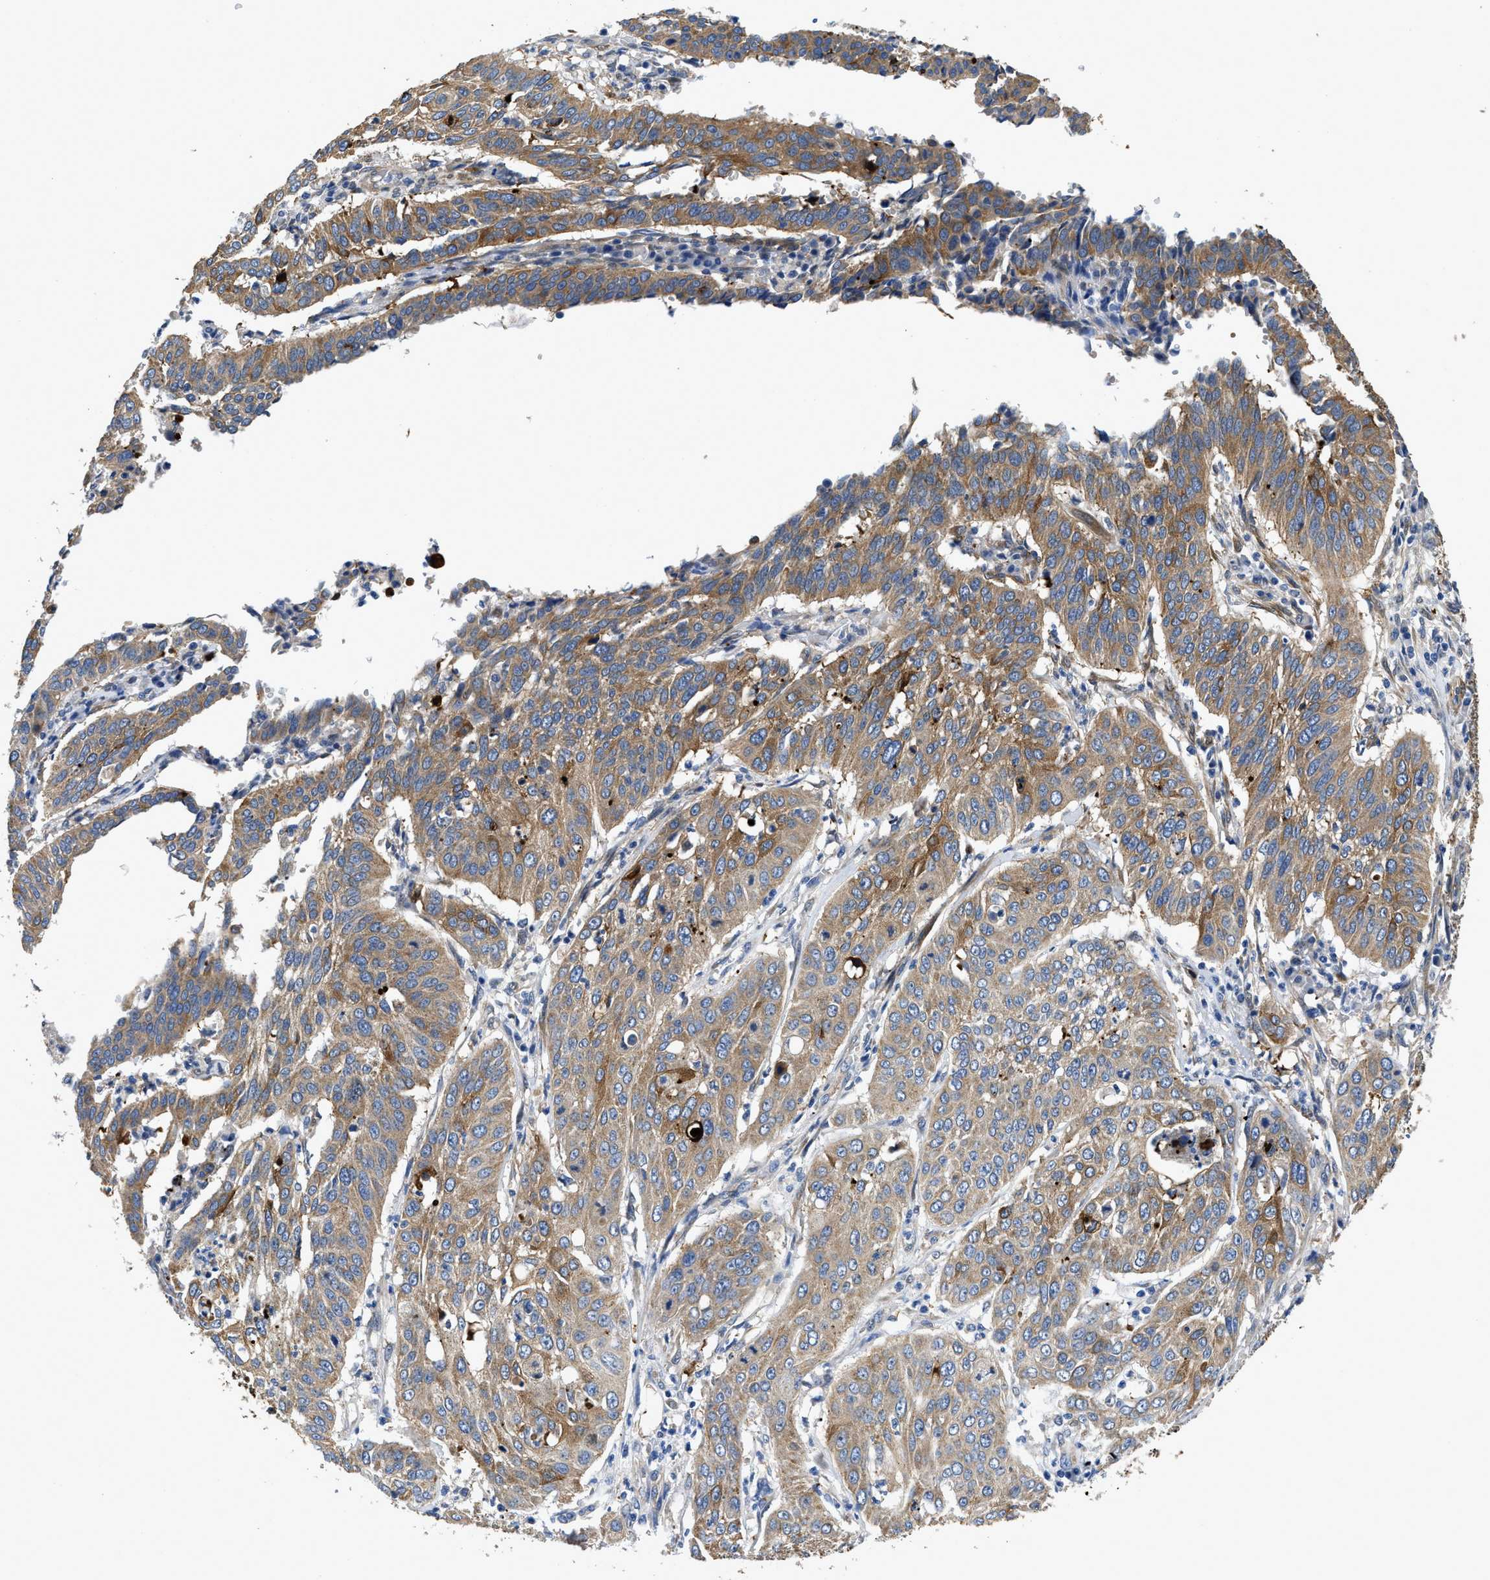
{"staining": {"intensity": "moderate", "quantity": ">75%", "location": "cytoplasmic/membranous"}, "tissue": "cervical cancer", "cell_type": "Tumor cells", "image_type": "cancer", "snomed": [{"axis": "morphology", "description": "Normal tissue, NOS"}, {"axis": "morphology", "description": "Squamous cell carcinoma, NOS"}, {"axis": "topography", "description": "Cervix"}], "caption": "Cervical squamous cell carcinoma stained with a brown dye reveals moderate cytoplasmic/membranous positive staining in approximately >75% of tumor cells.", "gene": "RAPH1", "patient": {"sex": "female", "age": 39}}